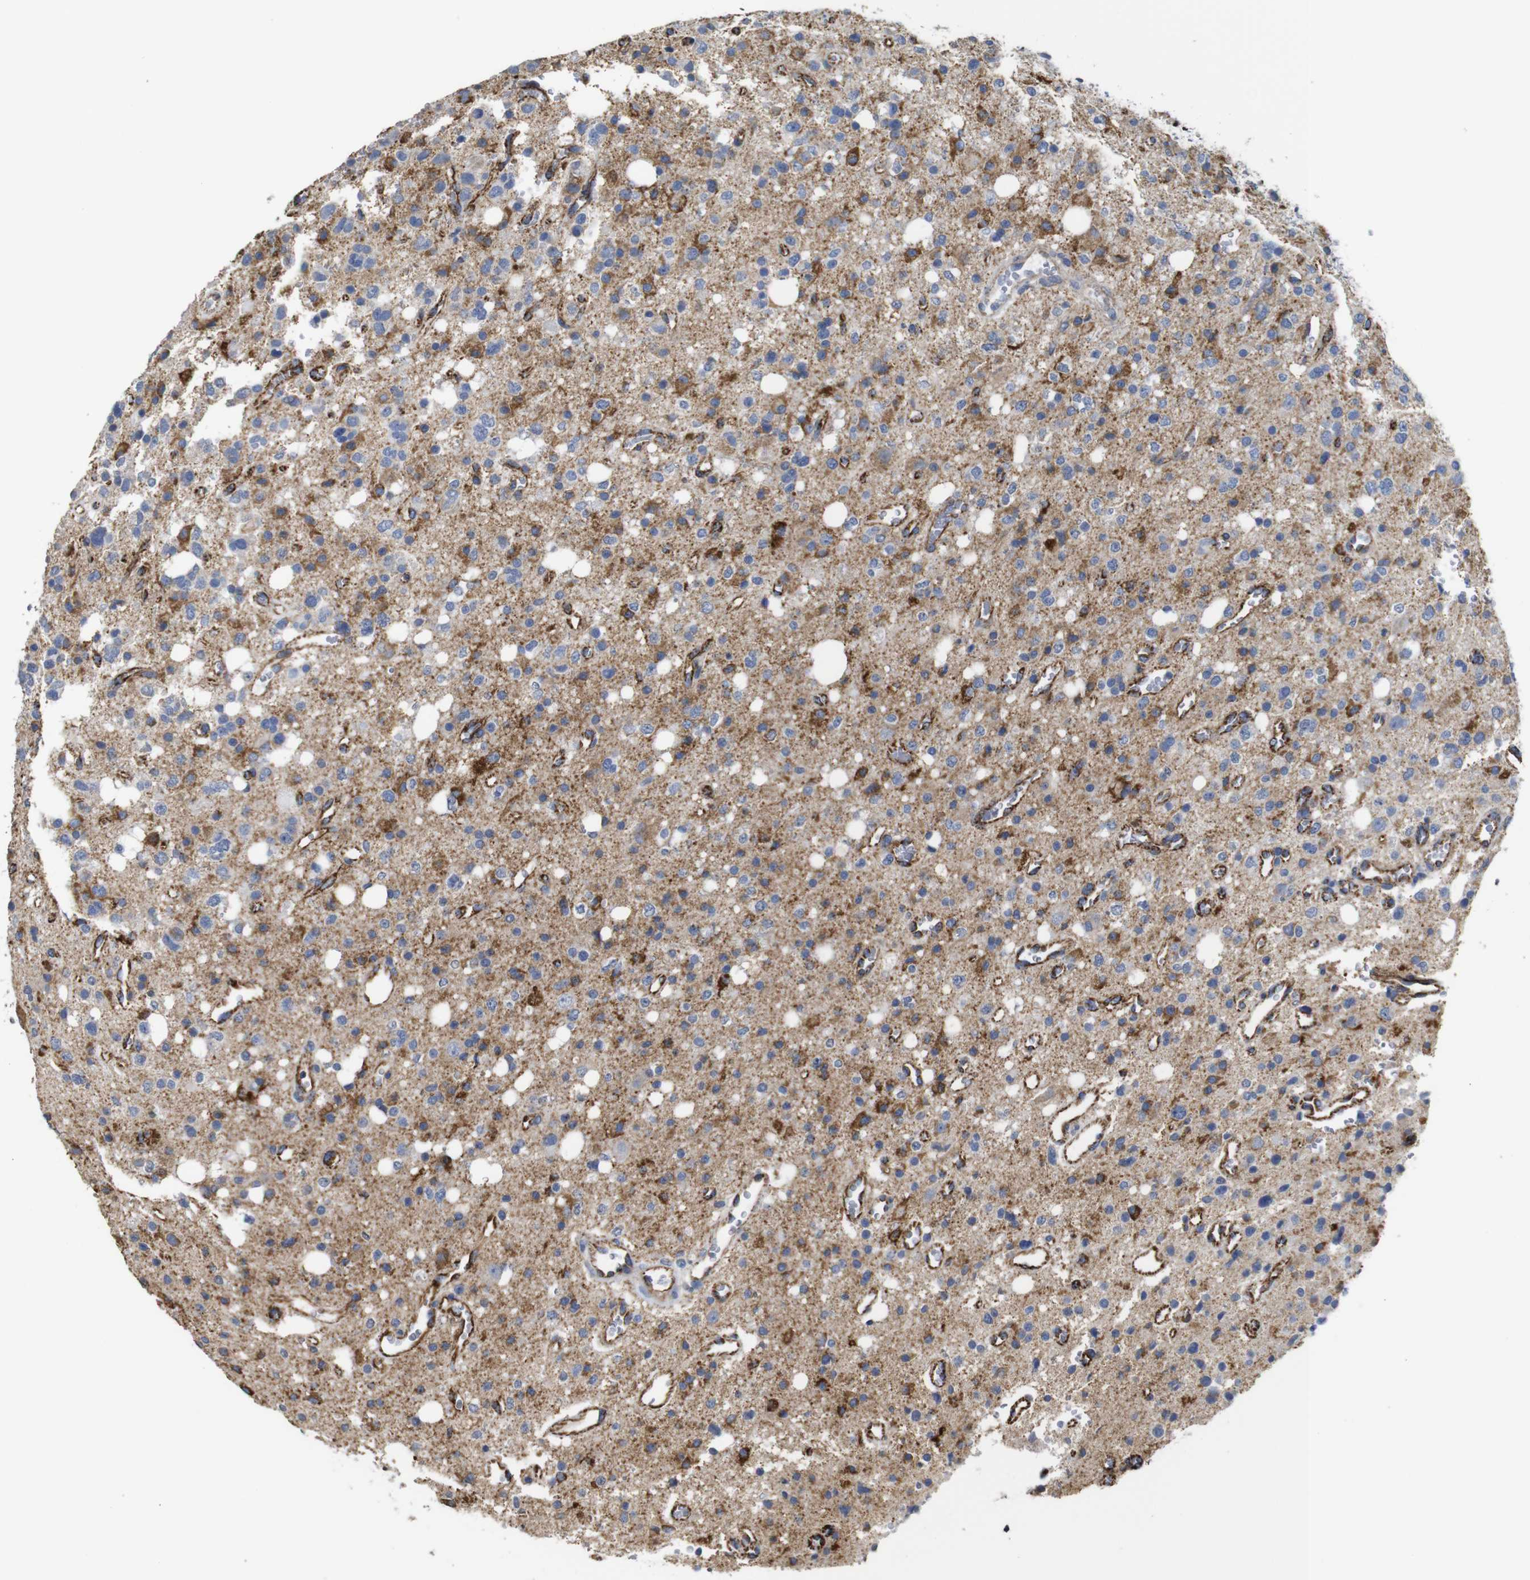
{"staining": {"intensity": "strong", "quantity": "<25%", "location": "cytoplasmic/membranous"}, "tissue": "glioma", "cell_type": "Tumor cells", "image_type": "cancer", "snomed": [{"axis": "morphology", "description": "Glioma, malignant, High grade"}, {"axis": "topography", "description": "Brain"}], "caption": "A brown stain highlights strong cytoplasmic/membranous positivity of a protein in high-grade glioma (malignant) tumor cells.", "gene": "MAOA", "patient": {"sex": "male", "age": 47}}